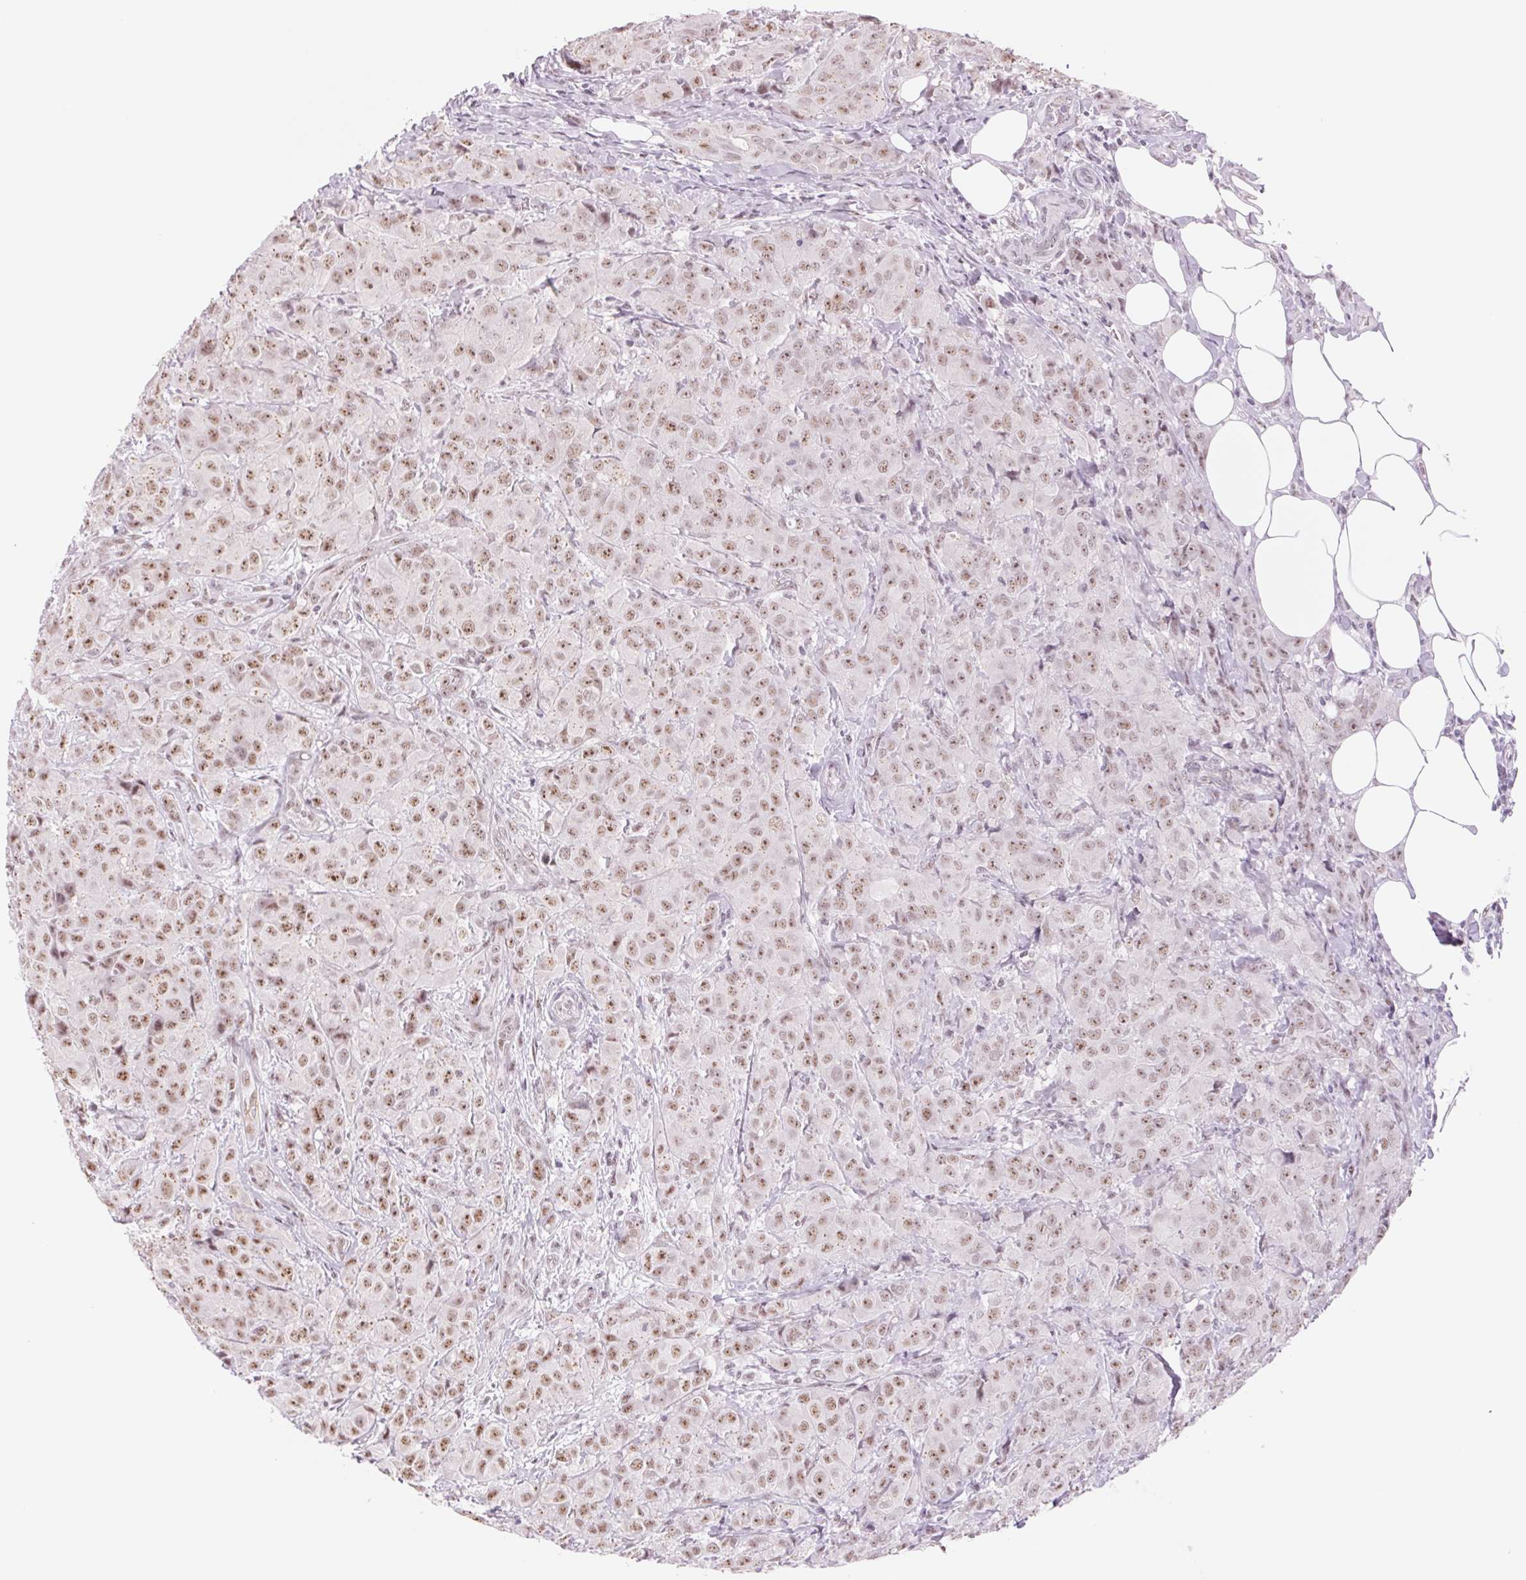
{"staining": {"intensity": "weak", "quantity": ">75%", "location": "nuclear"}, "tissue": "breast cancer", "cell_type": "Tumor cells", "image_type": "cancer", "snomed": [{"axis": "morphology", "description": "Normal tissue, NOS"}, {"axis": "morphology", "description": "Duct carcinoma"}, {"axis": "topography", "description": "Breast"}], "caption": "Protein analysis of breast cancer tissue reveals weak nuclear positivity in about >75% of tumor cells. (IHC, brightfield microscopy, high magnification).", "gene": "ZC3H14", "patient": {"sex": "female", "age": 43}}